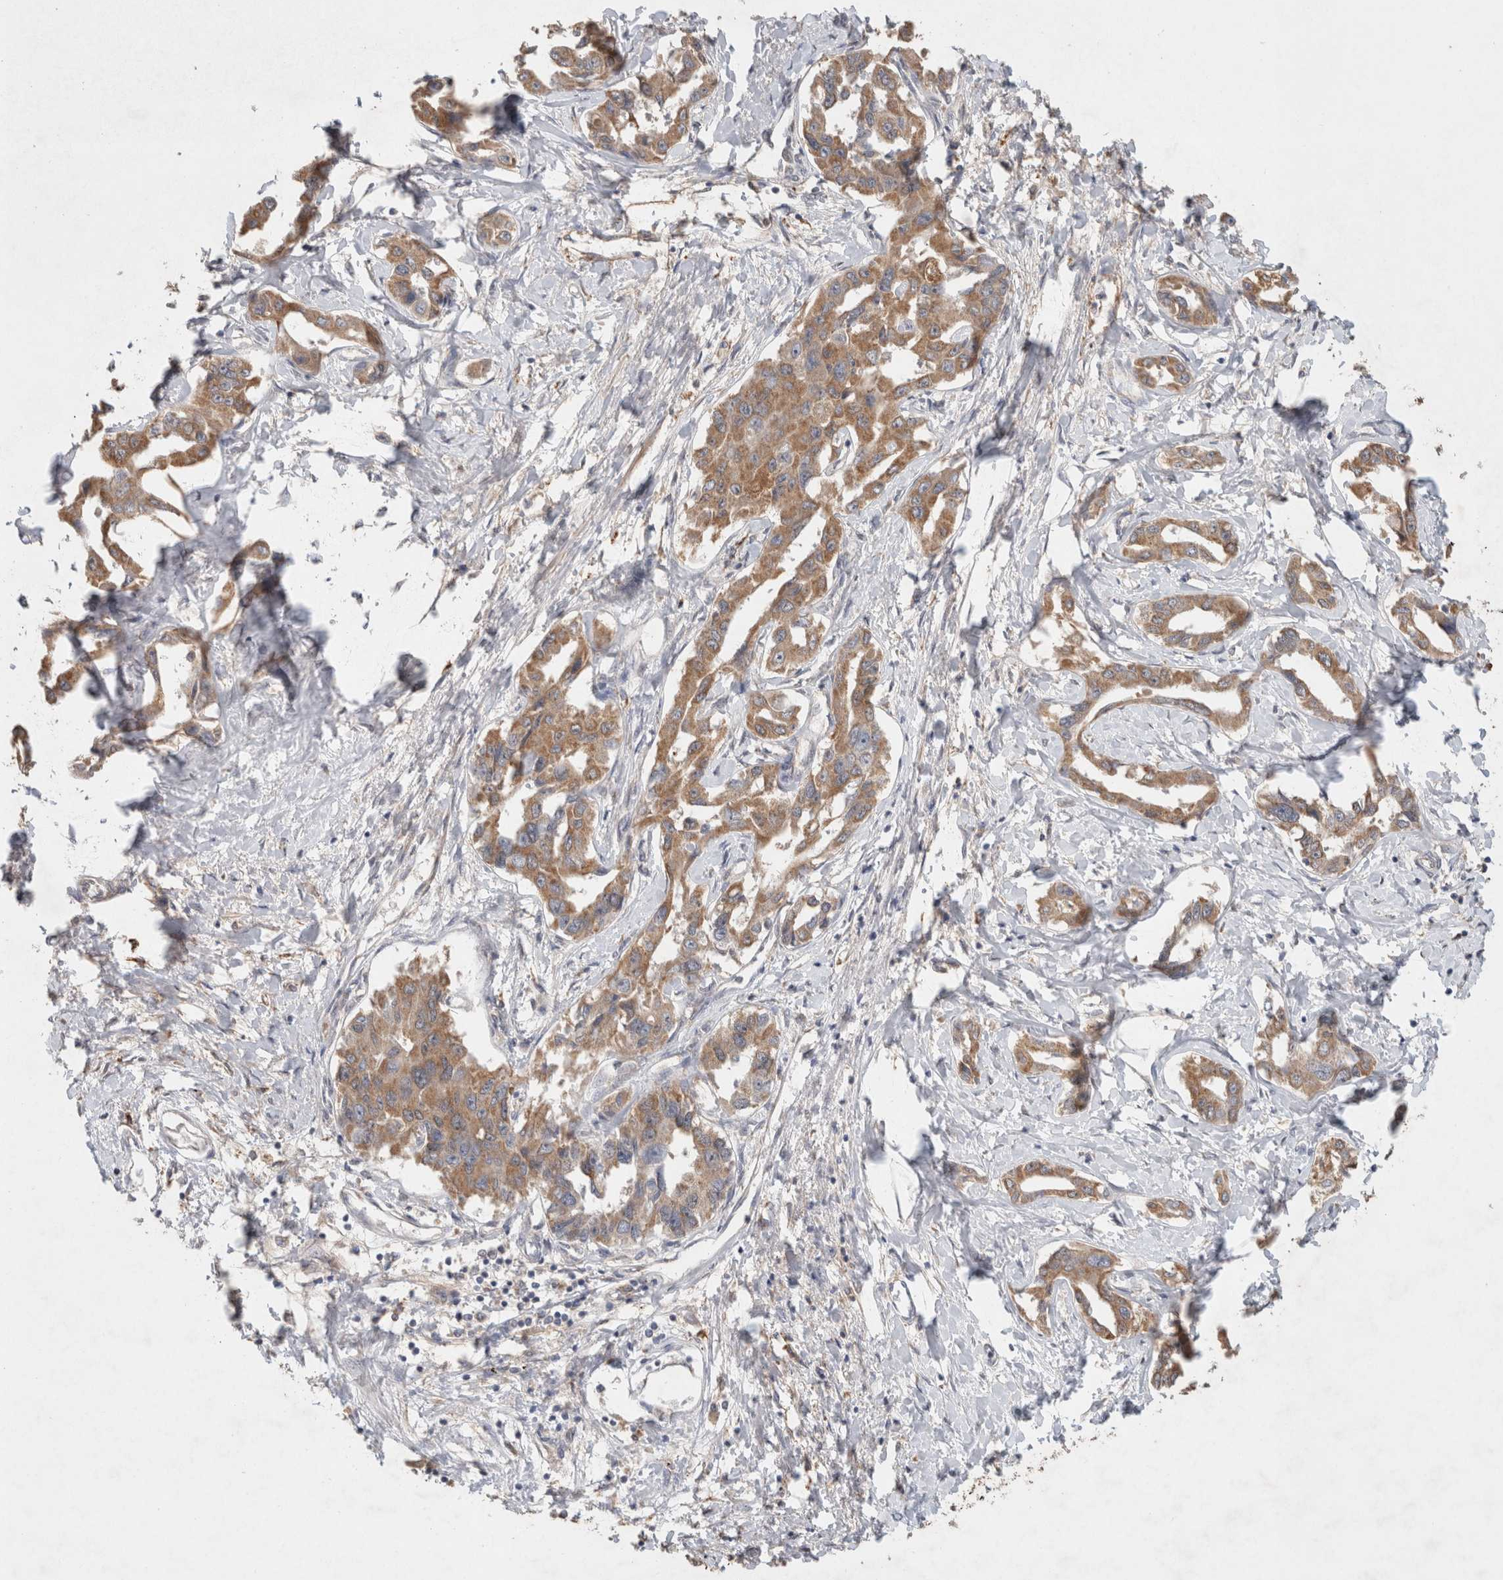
{"staining": {"intensity": "moderate", "quantity": ">75%", "location": "cytoplasmic/membranous"}, "tissue": "liver cancer", "cell_type": "Tumor cells", "image_type": "cancer", "snomed": [{"axis": "morphology", "description": "Cholangiocarcinoma"}, {"axis": "topography", "description": "Liver"}], "caption": "IHC photomicrograph of neoplastic tissue: human liver cancer stained using immunohistochemistry exhibits medium levels of moderate protein expression localized specifically in the cytoplasmic/membranous of tumor cells, appearing as a cytoplasmic/membranous brown color.", "gene": "RAB14", "patient": {"sex": "male", "age": 59}}